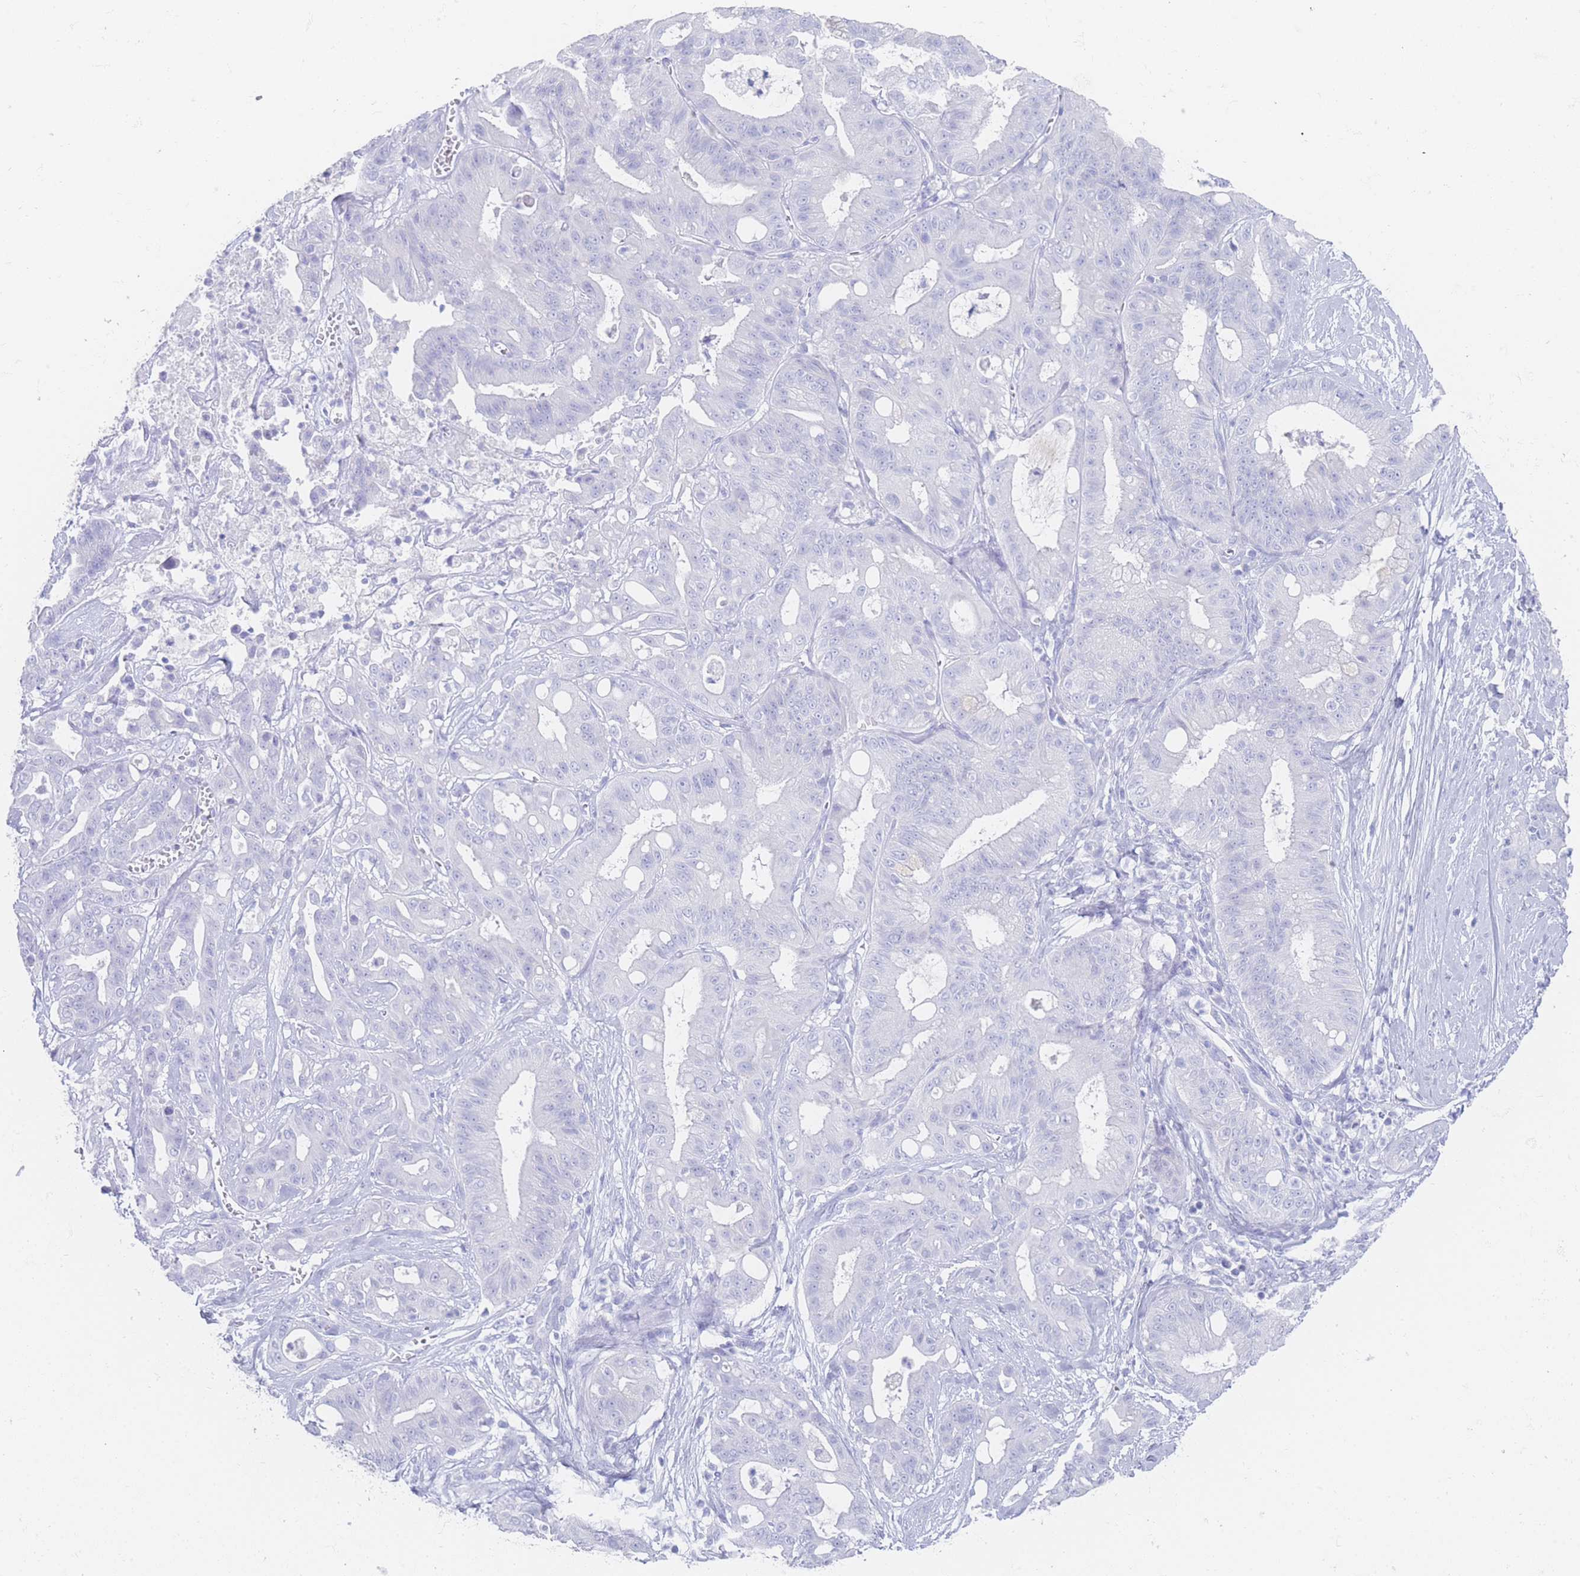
{"staining": {"intensity": "negative", "quantity": "none", "location": "none"}, "tissue": "ovarian cancer", "cell_type": "Tumor cells", "image_type": "cancer", "snomed": [{"axis": "morphology", "description": "Cystadenocarcinoma, mucinous, NOS"}, {"axis": "topography", "description": "Ovary"}], "caption": "Immunohistochemistry (IHC) histopathology image of neoplastic tissue: mucinous cystadenocarcinoma (ovarian) stained with DAB shows no significant protein staining in tumor cells. The staining is performed using DAB brown chromogen with nuclei counter-stained in using hematoxylin.", "gene": "LRRC37A", "patient": {"sex": "female", "age": 70}}